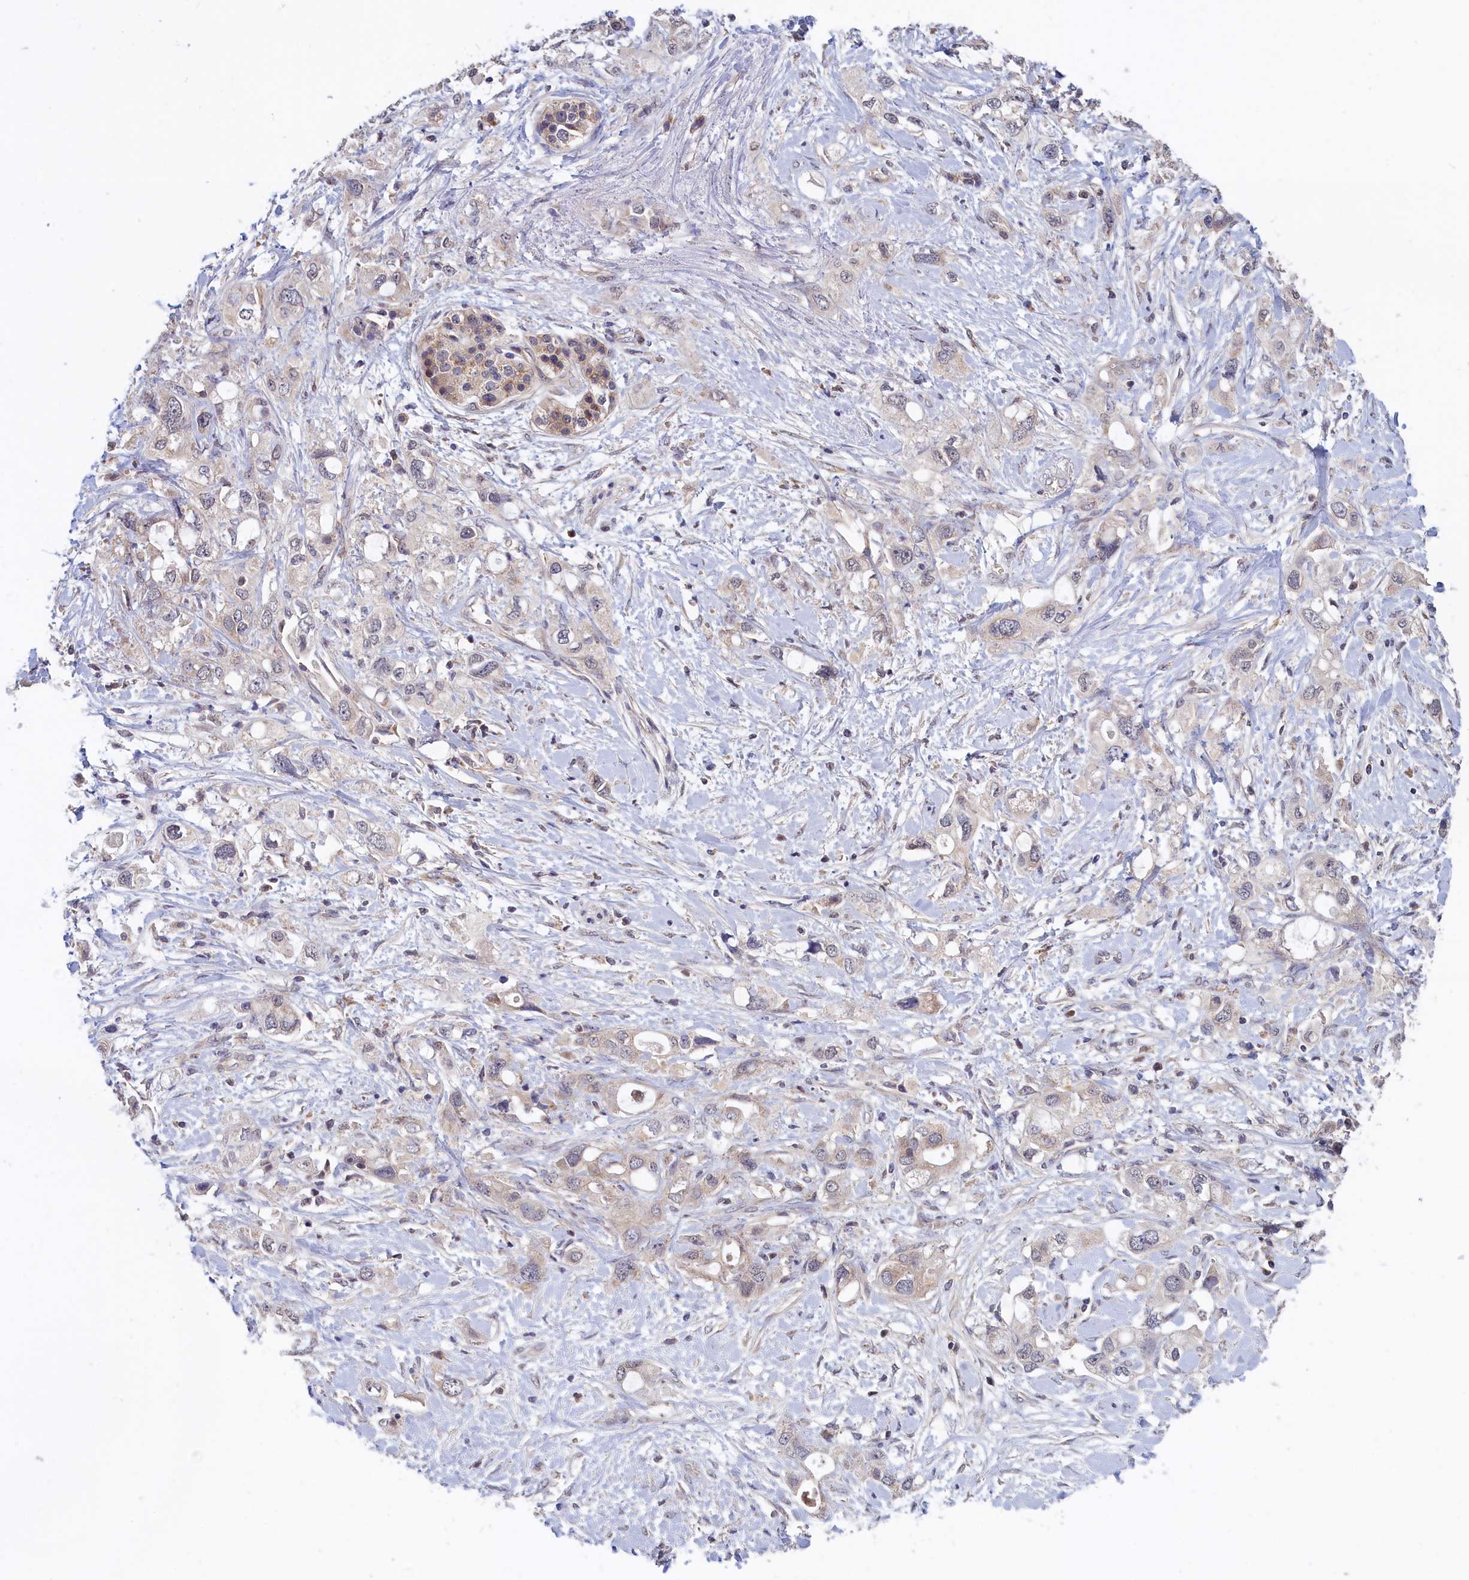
{"staining": {"intensity": "weak", "quantity": "<25%", "location": "cytoplasmic/membranous"}, "tissue": "pancreatic cancer", "cell_type": "Tumor cells", "image_type": "cancer", "snomed": [{"axis": "morphology", "description": "Adenocarcinoma, NOS"}, {"axis": "topography", "description": "Pancreas"}], "caption": "An IHC micrograph of adenocarcinoma (pancreatic) is shown. There is no staining in tumor cells of adenocarcinoma (pancreatic).", "gene": "EPB41L4B", "patient": {"sex": "female", "age": 56}}